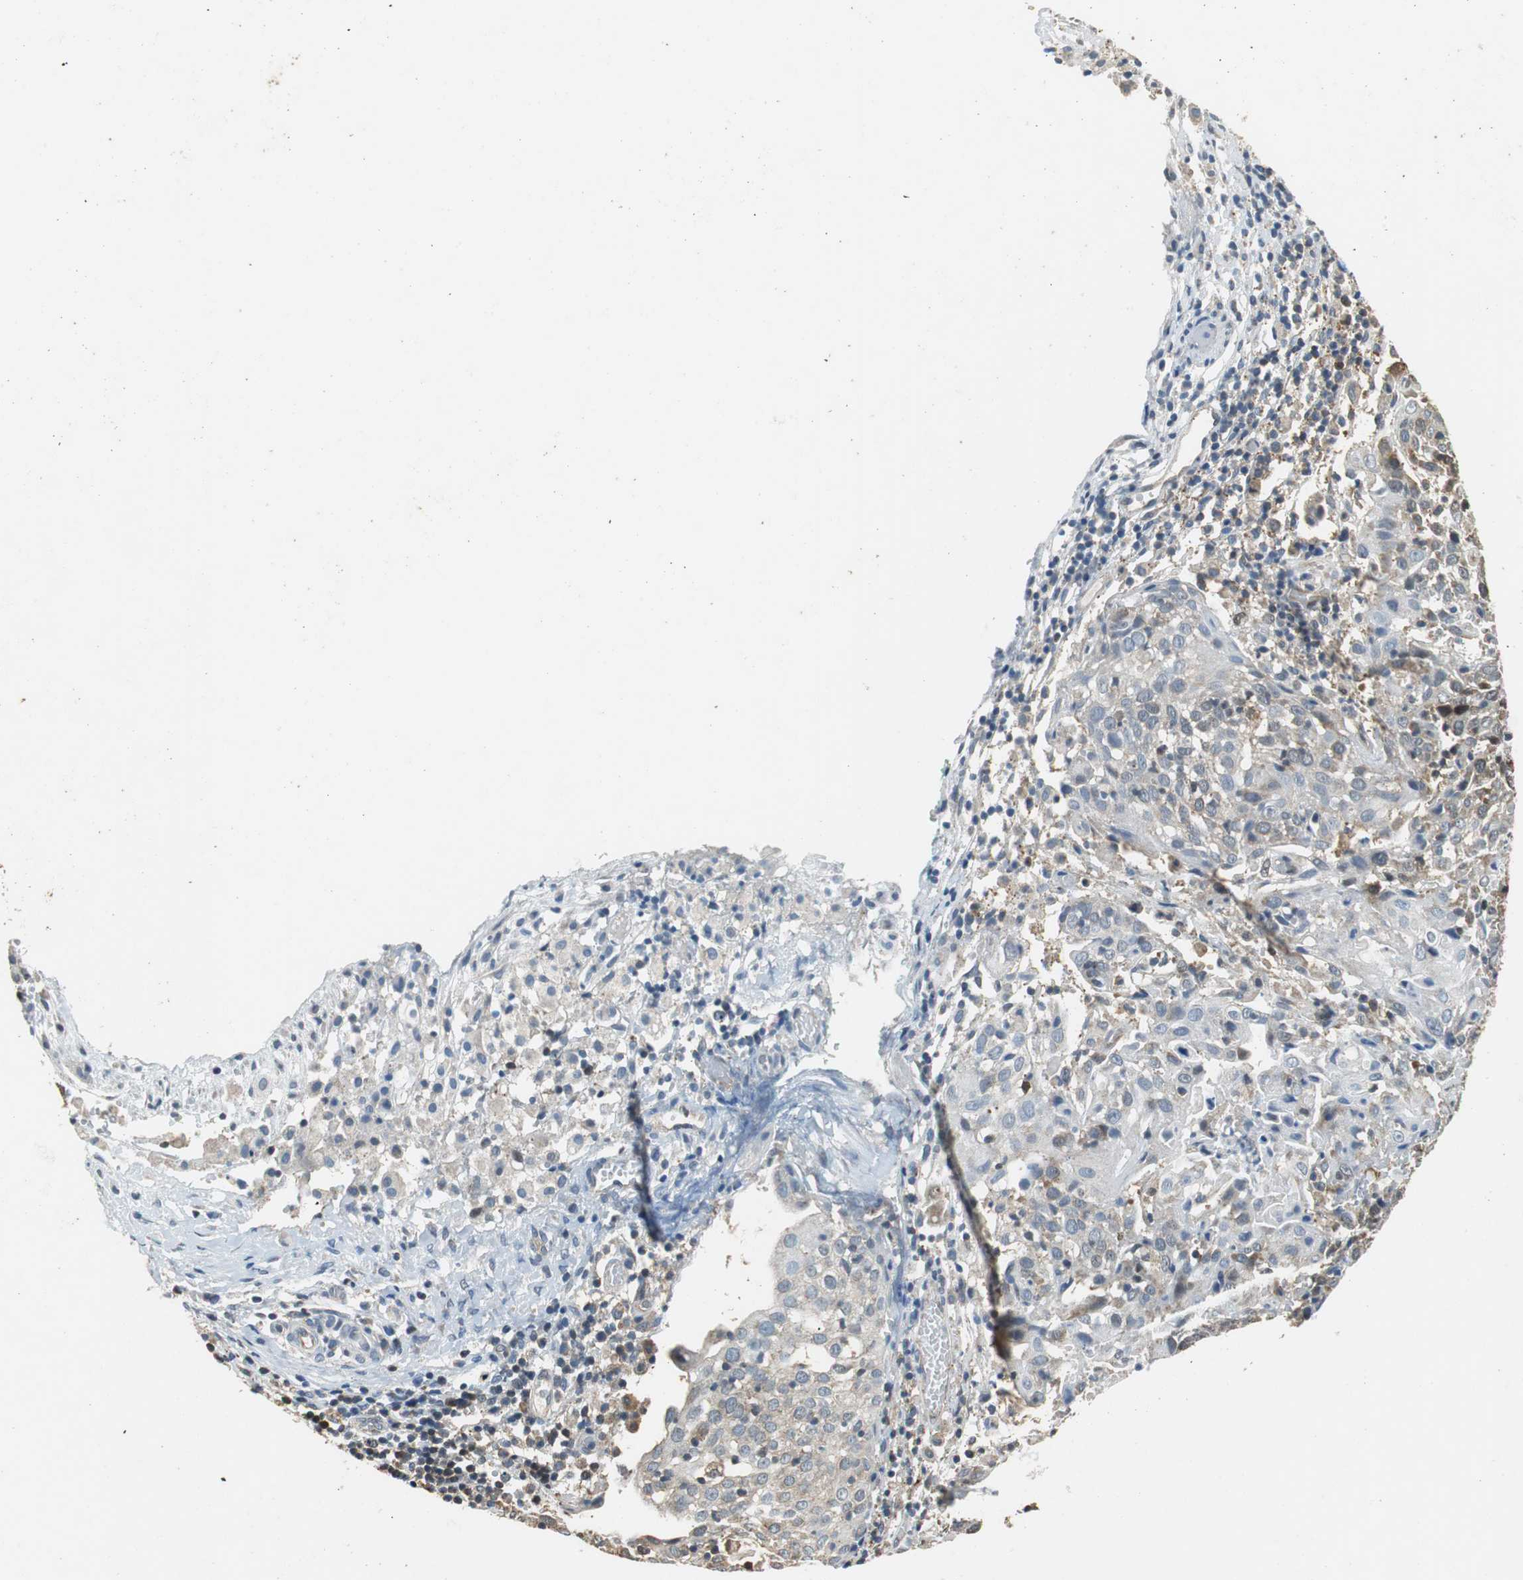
{"staining": {"intensity": "weak", "quantity": "25%-75%", "location": "cytoplasmic/membranous"}, "tissue": "cervical cancer", "cell_type": "Tumor cells", "image_type": "cancer", "snomed": [{"axis": "morphology", "description": "Normal tissue, NOS"}, {"axis": "morphology", "description": "Squamous cell carcinoma, NOS"}, {"axis": "topography", "description": "Cervix"}], "caption": "Squamous cell carcinoma (cervical) stained with DAB immunohistochemistry (IHC) shows low levels of weak cytoplasmic/membranous positivity in about 25%-75% of tumor cells. (brown staining indicates protein expression, while blue staining denotes nuclei).", "gene": "GSDMD", "patient": {"sex": "female", "age": 67}}